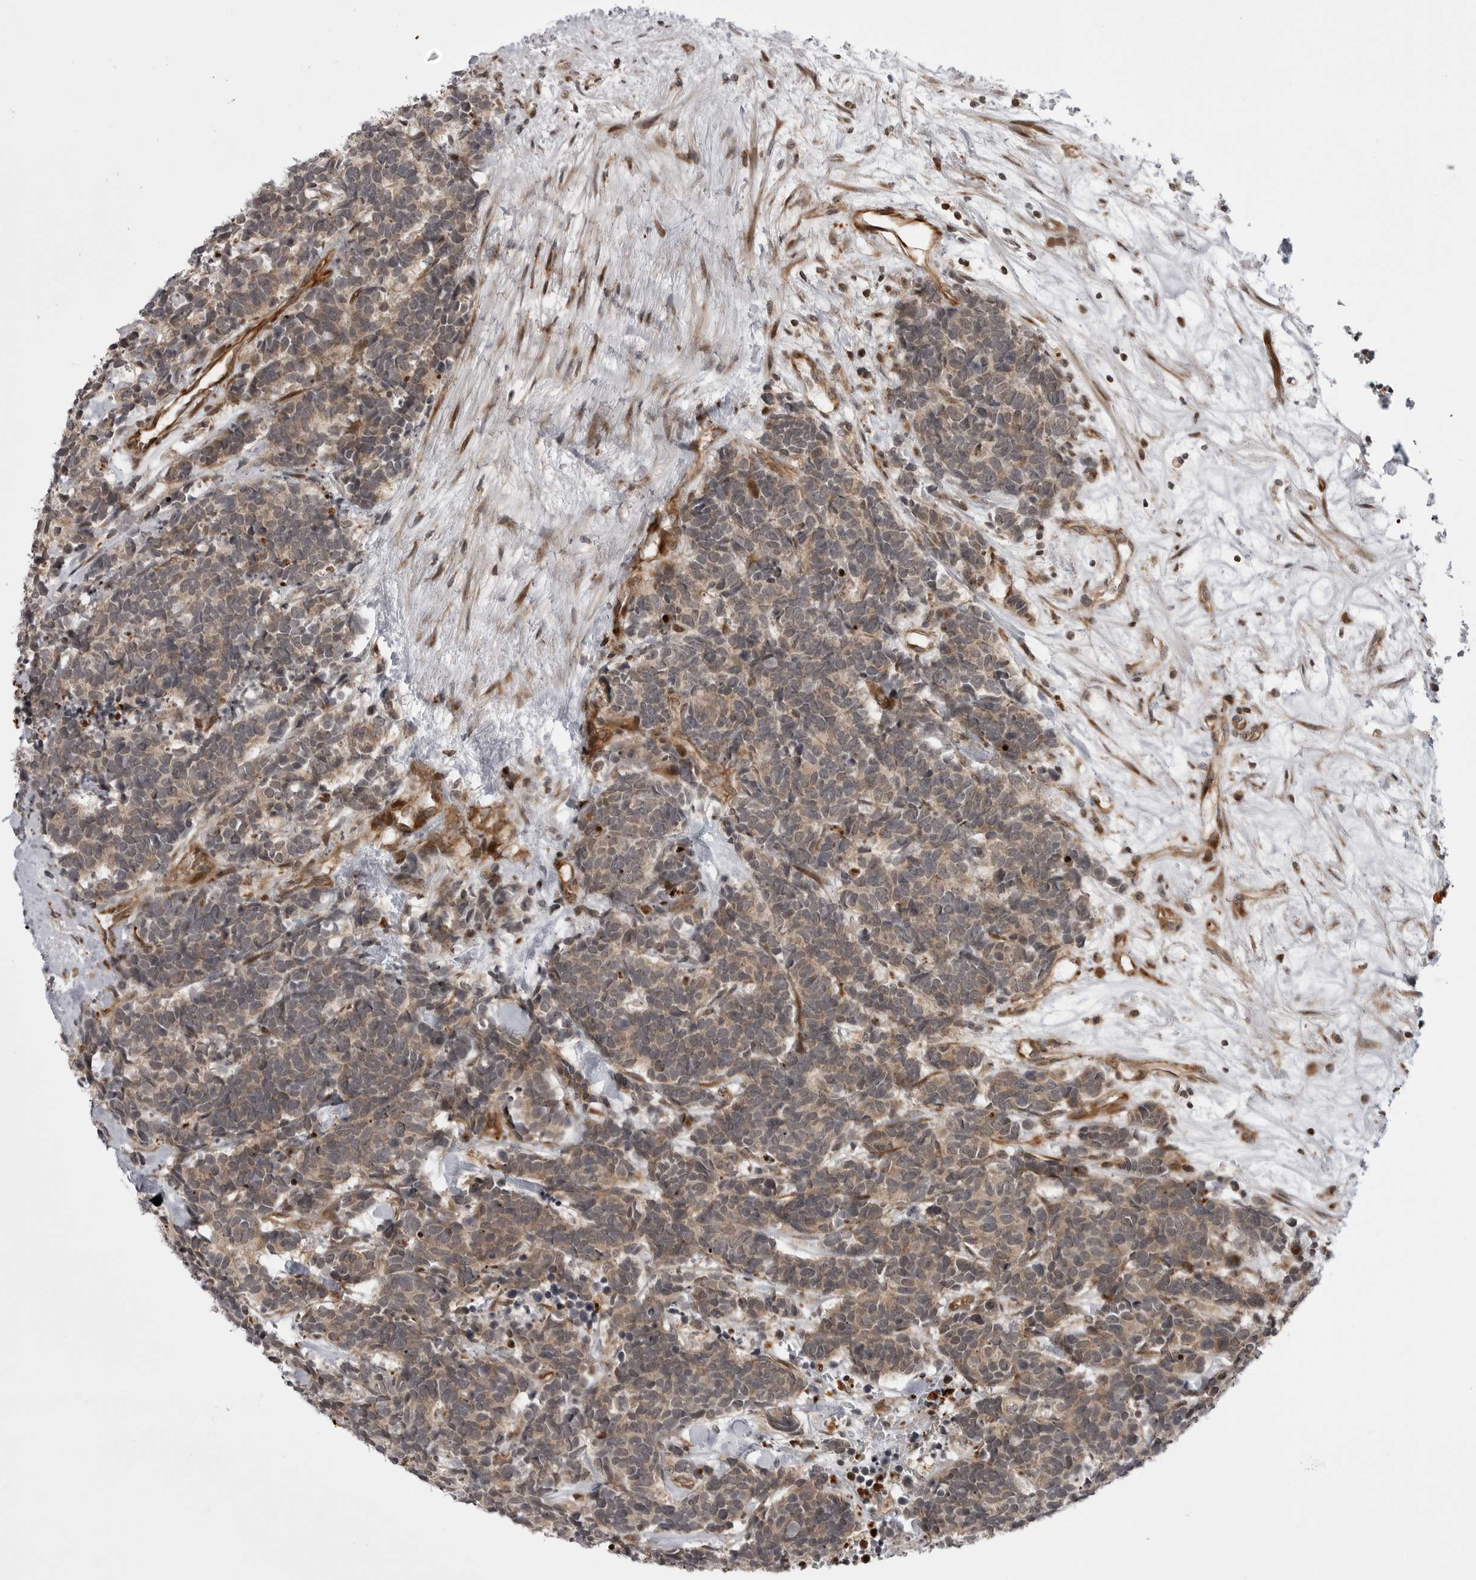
{"staining": {"intensity": "weak", "quantity": ">75%", "location": "cytoplasmic/membranous"}, "tissue": "carcinoid", "cell_type": "Tumor cells", "image_type": "cancer", "snomed": [{"axis": "morphology", "description": "Carcinoma, NOS"}, {"axis": "morphology", "description": "Carcinoid, malignant, NOS"}, {"axis": "topography", "description": "Urinary bladder"}], "caption": "About >75% of tumor cells in carcinoid display weak cytoplasmic/membranous protein staining as visualized by brown immunohistochemical staining.", "gene": "ABL1", "patient": {"sex": "male", "age": 57}}